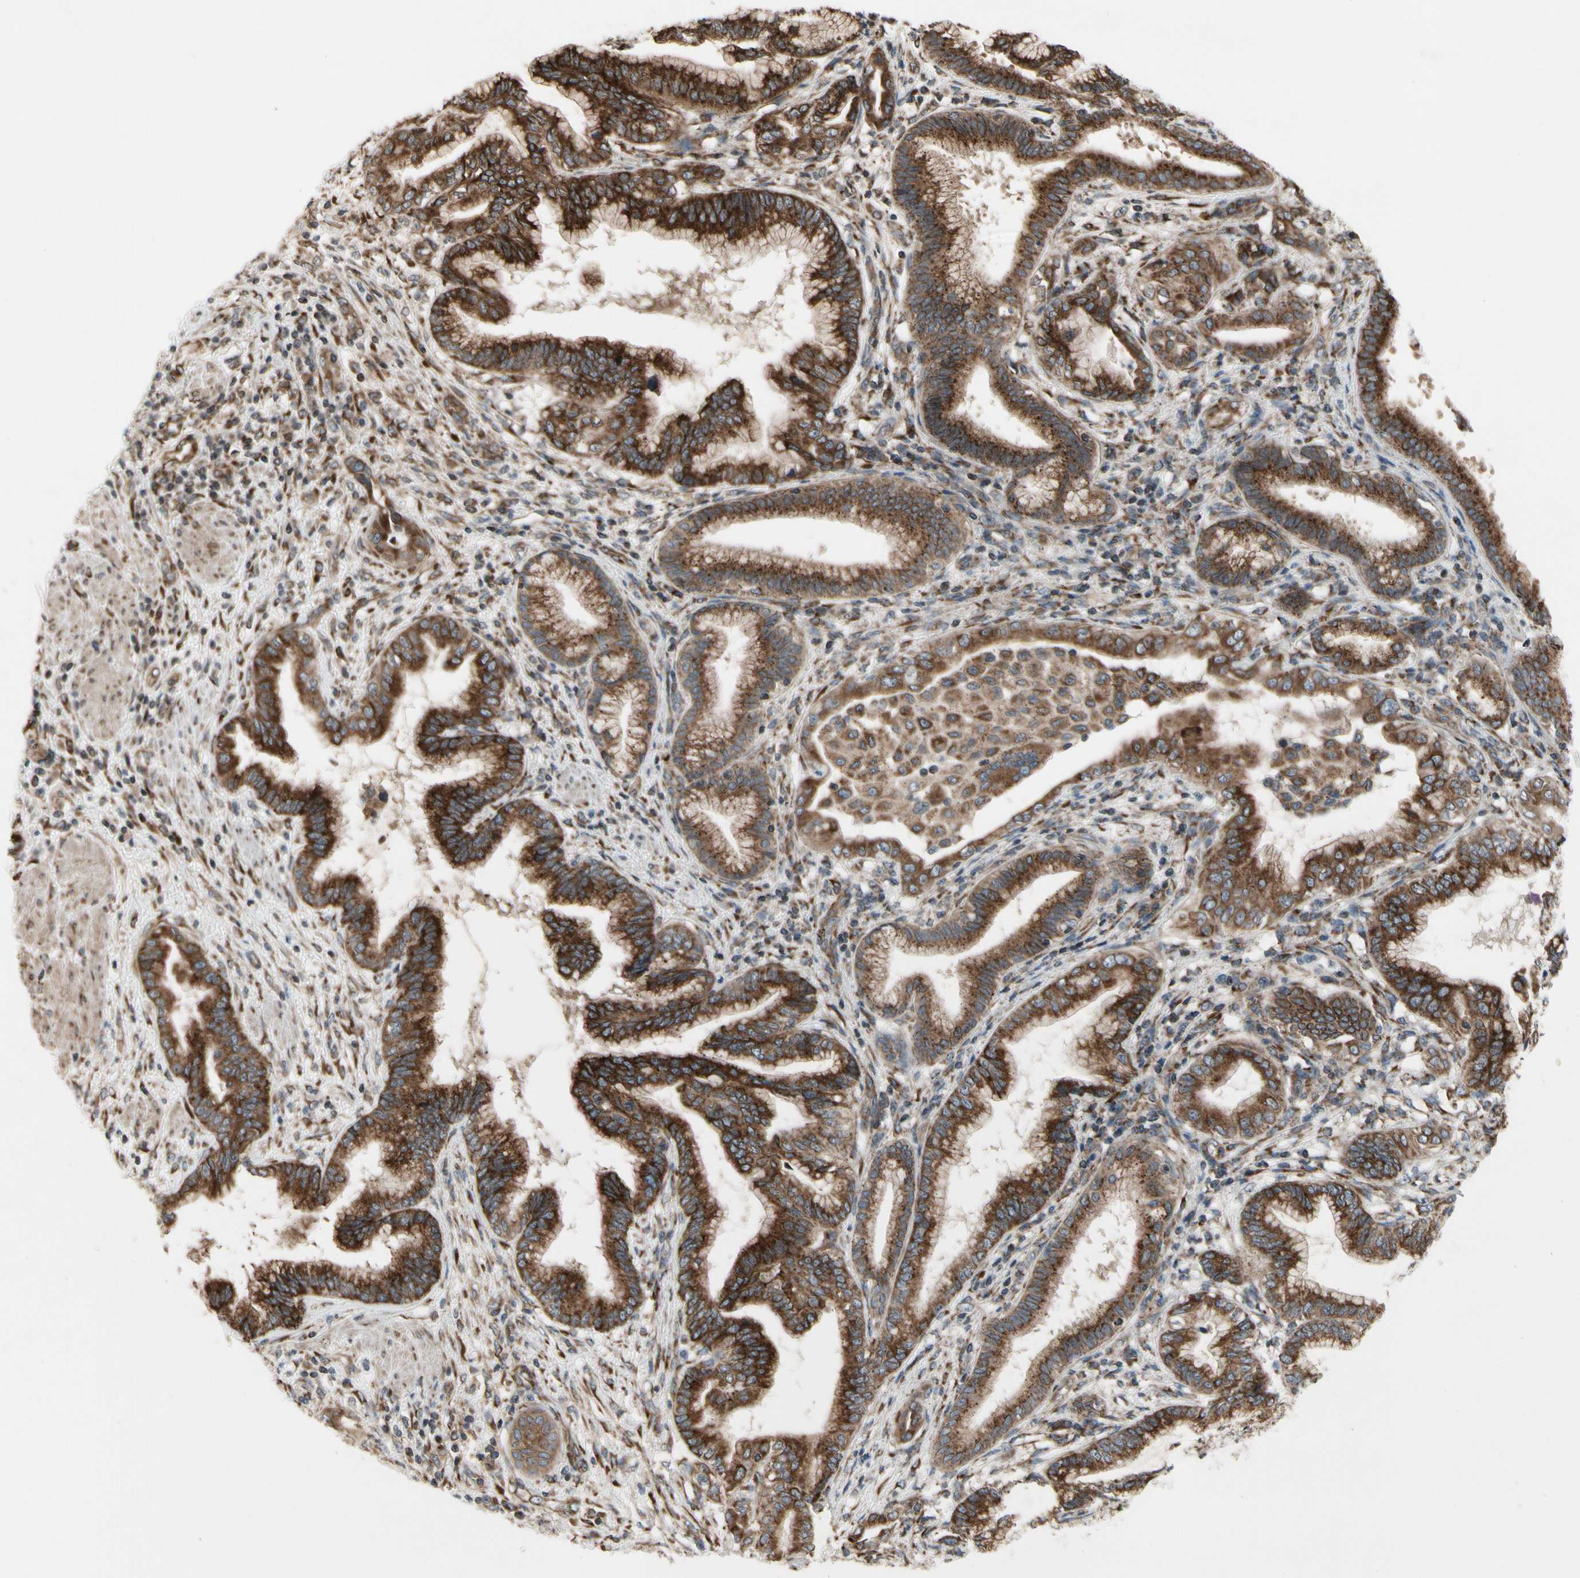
{"staining": {"intensity": "strong", "quantity": ">75%", "location": "cytoplasmic/membranous"}, "tissue": "pancreatic cancer", "cell_type": "Tumor cells", "image_type": "cancer", "snomed": [{"axis": "morphology", "description": "Adenocarcinoma, NOS"}, {"axis": "topography", "description": "Pancreas"}], "caption": "A high amount of strong cytoplasmic/membranous staining is seen in approximately >75% of tumor cells in adenocarcinoma (pancreatic) tissue.", "gene": "SLC39A9", "patient": {"sex": "female", "age": 64}}